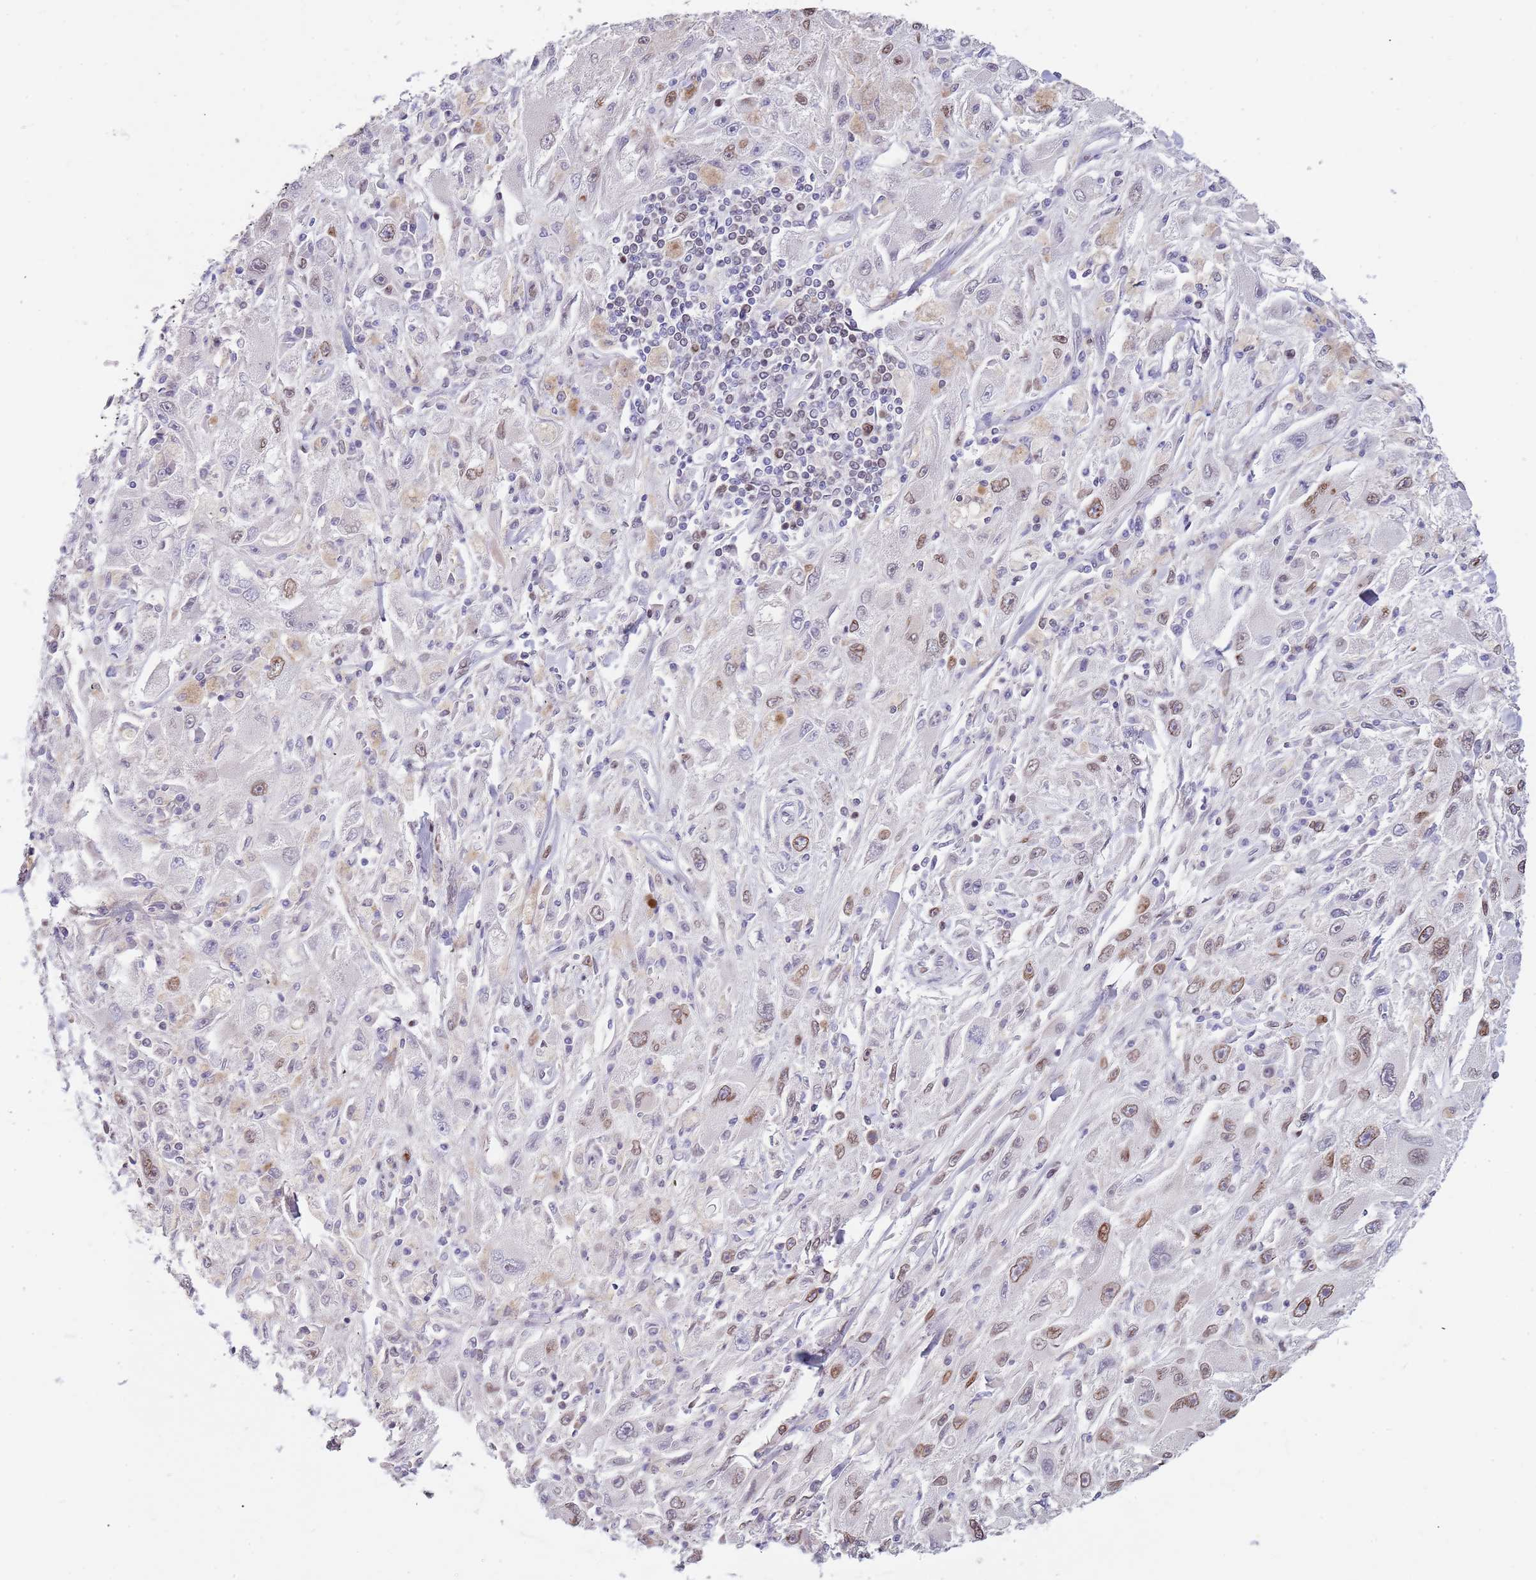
{"staining": {"intensity": "moderate", "quantity": "25%-75%", "location": "cytoplasmic/membranous,nuclear"}, "tissue": "melanoma", "cell_type": "Tumor cells", "image_type": "cancer", "snomed": [{"axis": "morphology", "description": "Malignant melanoma, Metastatic site"}, {"axis": "topography", "description": "Skin"}], "caption": "A high-resolution micrograph shows immunohistochemistry (IHC) staining of melanoma, which reveals moderate cytoplasmic/membranous and nuclear staining in about 25%-75% of tumor cells.", "gene": "KLHDC2", "patient": {"sex": "male", "age": 53}}